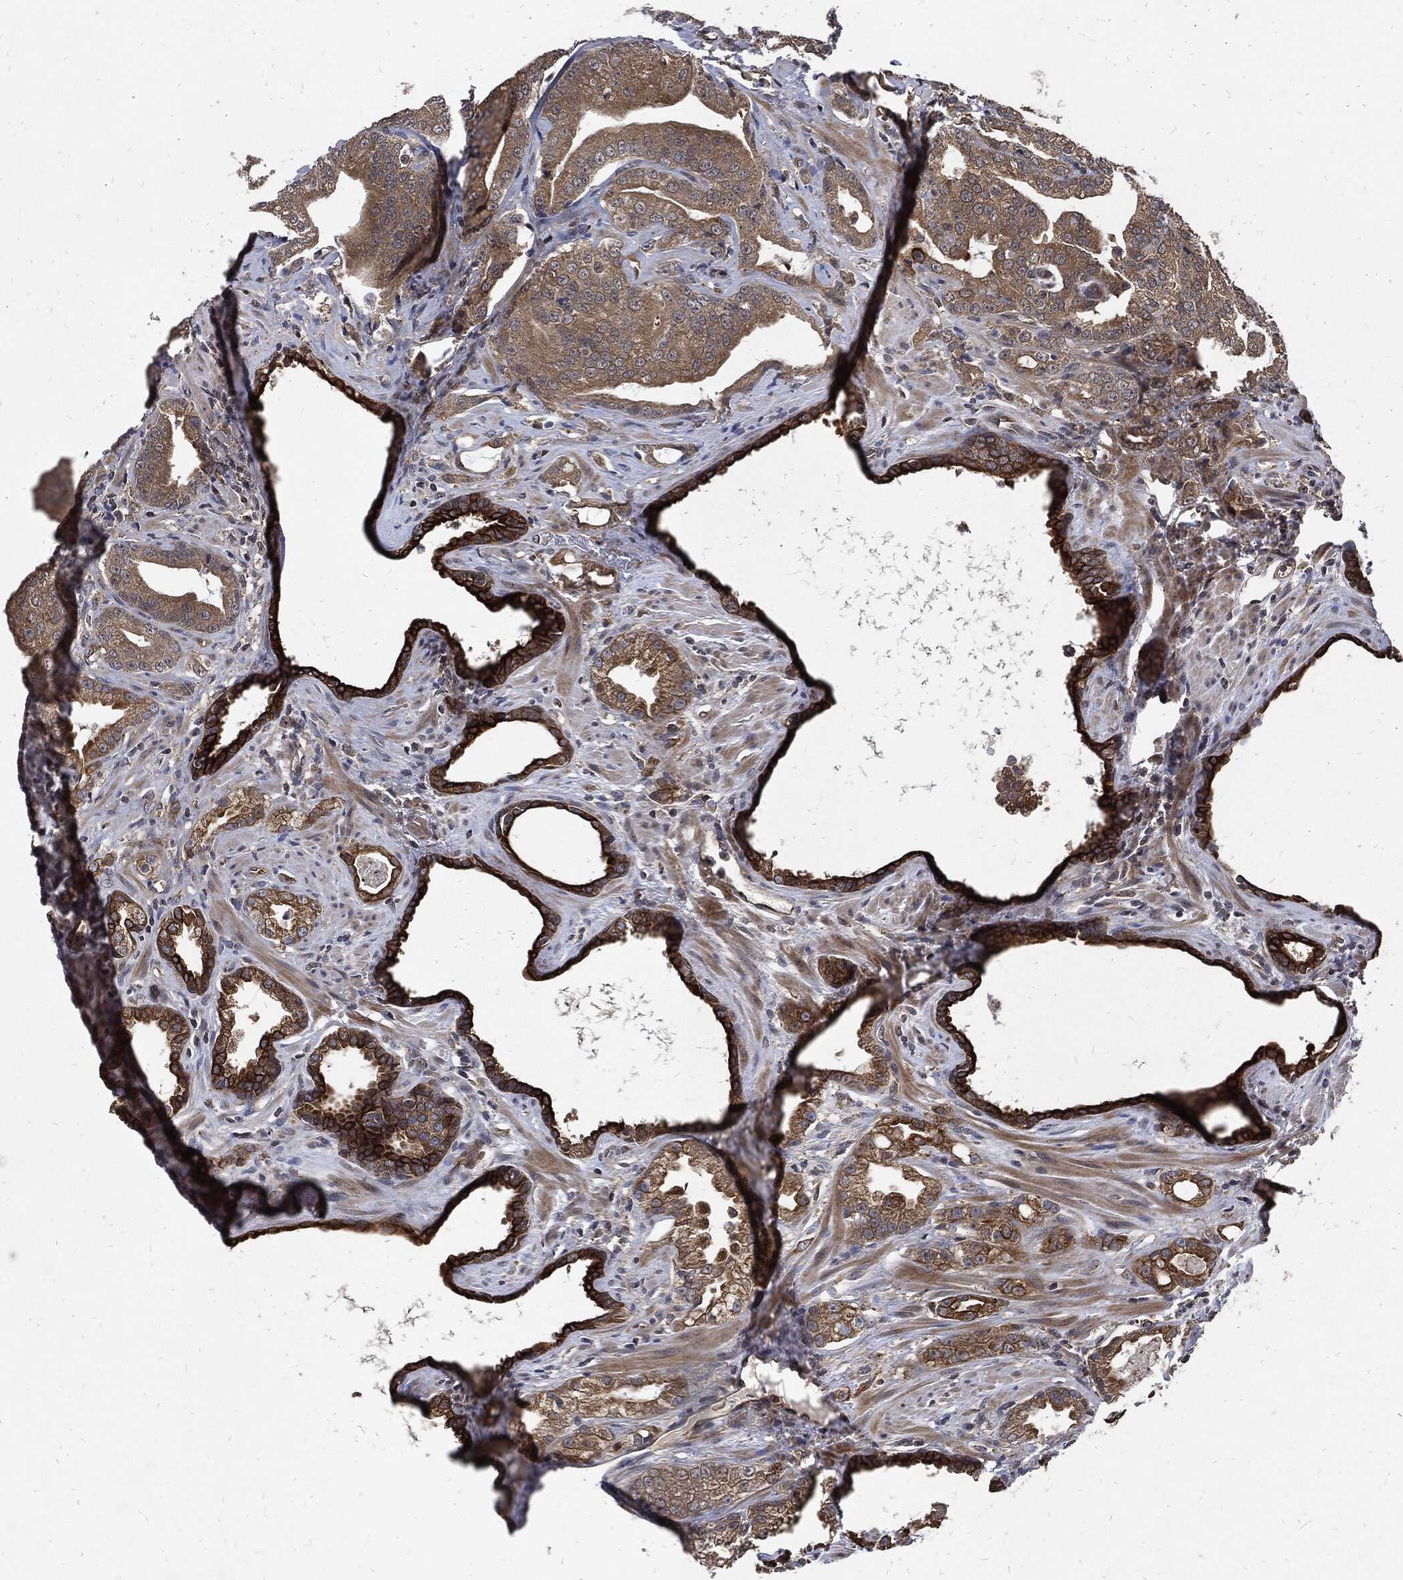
{"staining": {"intensity": "strong", "quantity": ">75%", "location": "cytoplasmic/membranous"}, "tissue": "prostate cancer", "cell_type": "Tumor cells", "image_type": "cancer", "snomed": [{"axis": "morphology", "description": "Adenocarcinoma, Low grade"}, {"axis": "topography", "description": "Prostate"}], "caption": "Prostate cancer (low-grade adenocarcinoma) stained with IHC reveals strong cytoplasmic/membranous positivity in about >75% of tumor cells.", "gene": "DCTN1", "patient": {"sex": "male", "age": 62}}